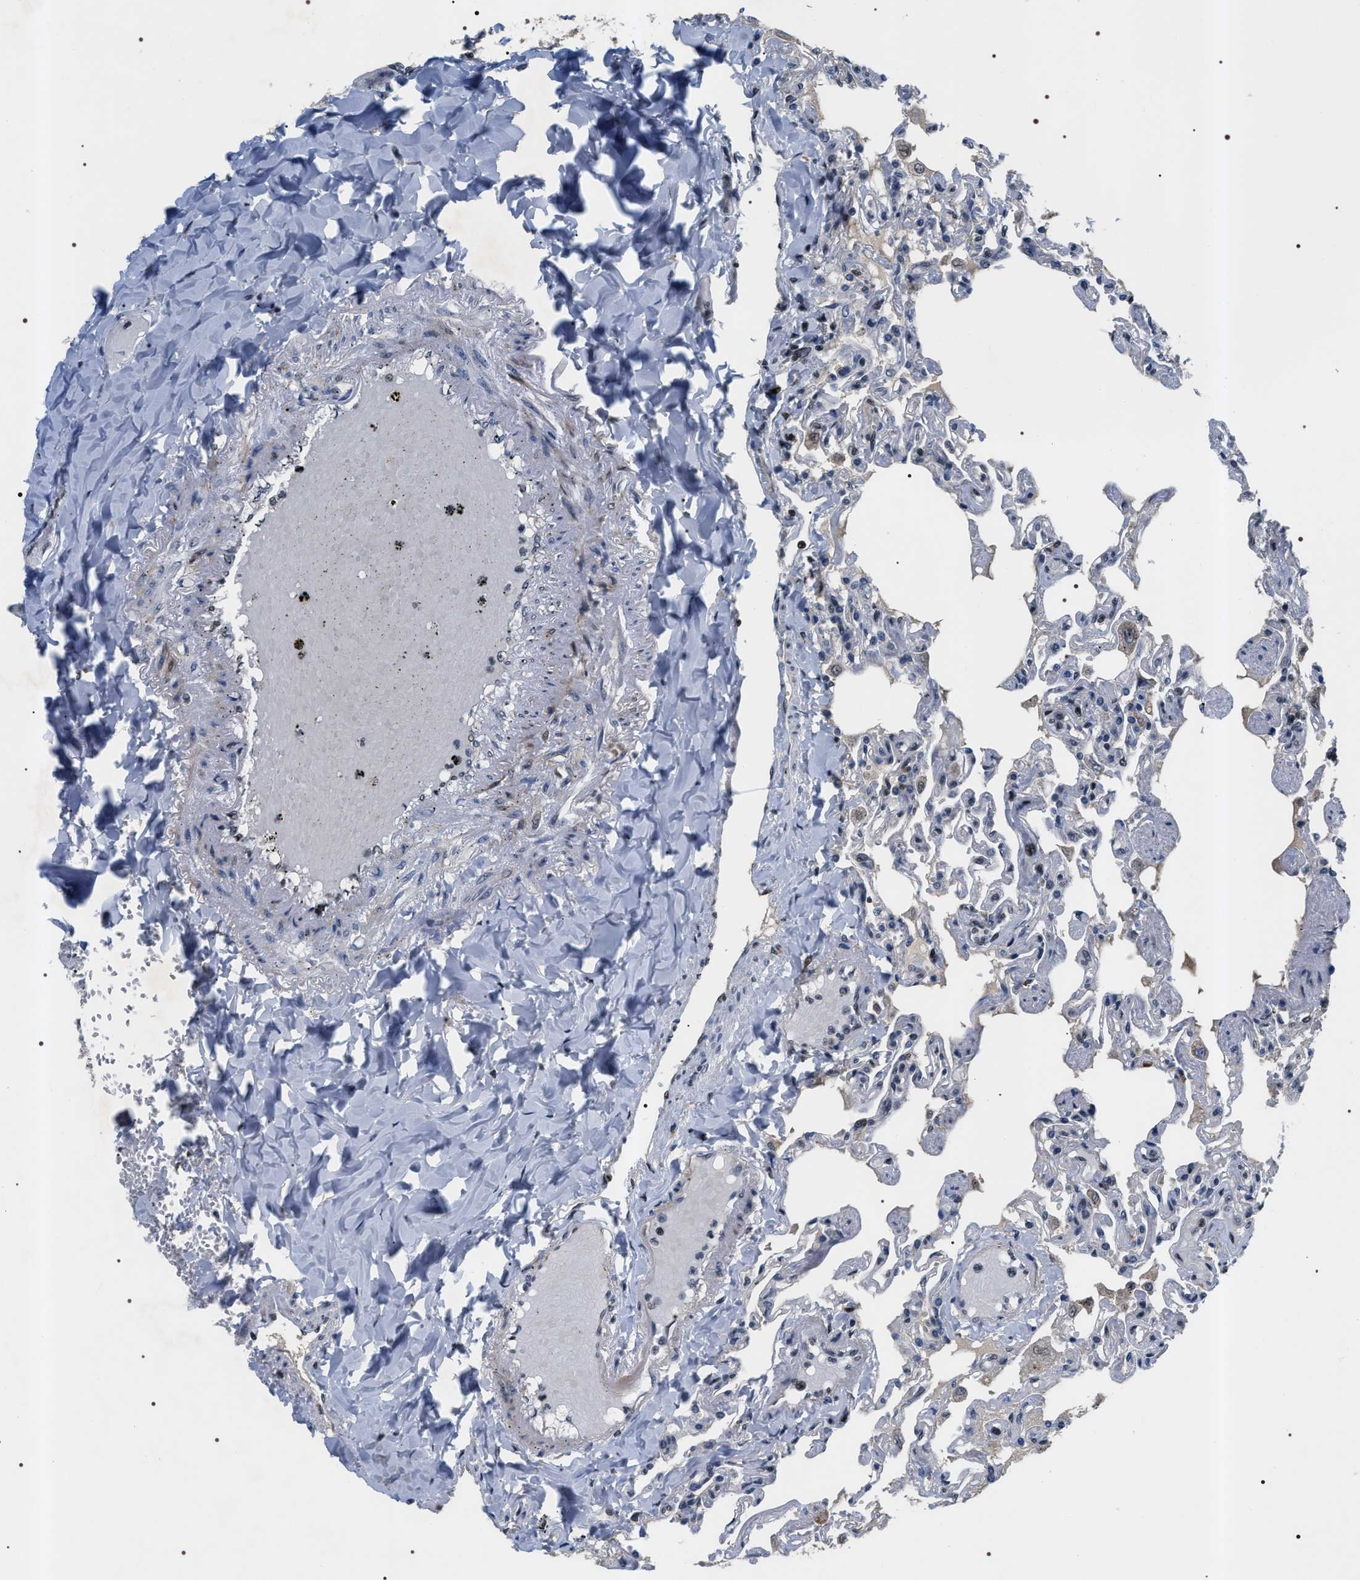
{"staining": {"intensity": "moderate", "quantity": "<25%", "location": "nuclear"}, "tissue": "lung", "cell_type": "Alveolar cells", "image_type": "normal", "snomed": [{"axis": "morphology", "description": "Normal tissue, NOS"}, {"axis": "topography", "description": "Lung"}], "caption": "Brown immunohistochemical staining in benign human lung exhibits moderate nuclear positivity in approximately <25% of alveolar cells. The protein is shown in brown color, while the nuclei are stained blue.", "gene": "C7orf25", "patient": {"sex": "male", "age": 21}}